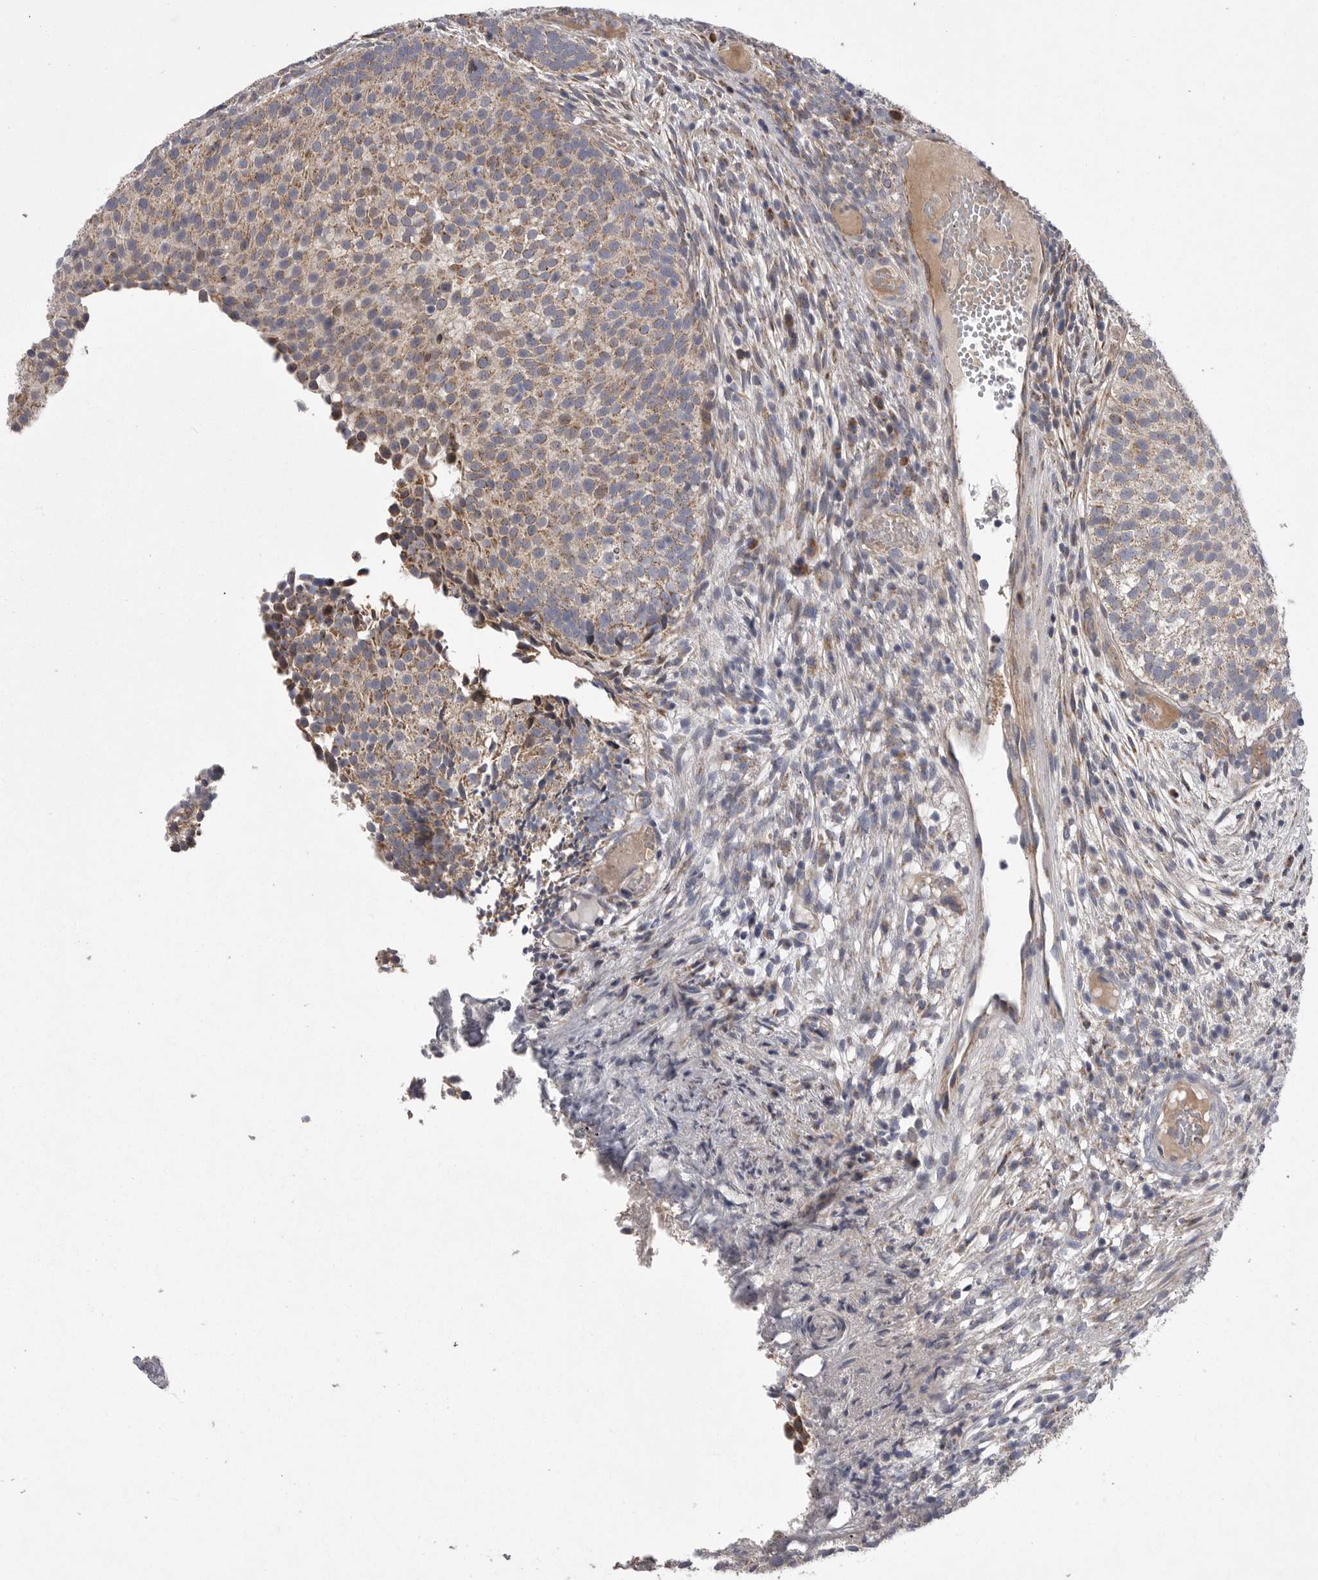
{"staining": {"intensity": "moderate", "quantity": ">75%", "location": "cytoplasmic/membranous"}, "tissue": "urothelial cancer", "cell_type": "Tumor cells", "image_type": "cancer", "snomed": [{"axis": "morphology", "description": "Urothelial carcinoma, Low grade"}, {"axis": "topography", "description": "Urinary bladder"}], "caption": "A high-resolution histopathology image shows immunohistochemistry (IHC) staining of urothelial cancer, which shows moderate cytoplasmic/membranous expression in about >75% of tumor cells.", "gene": "CRP", "patient": {"sex": "male", "age": 86}}